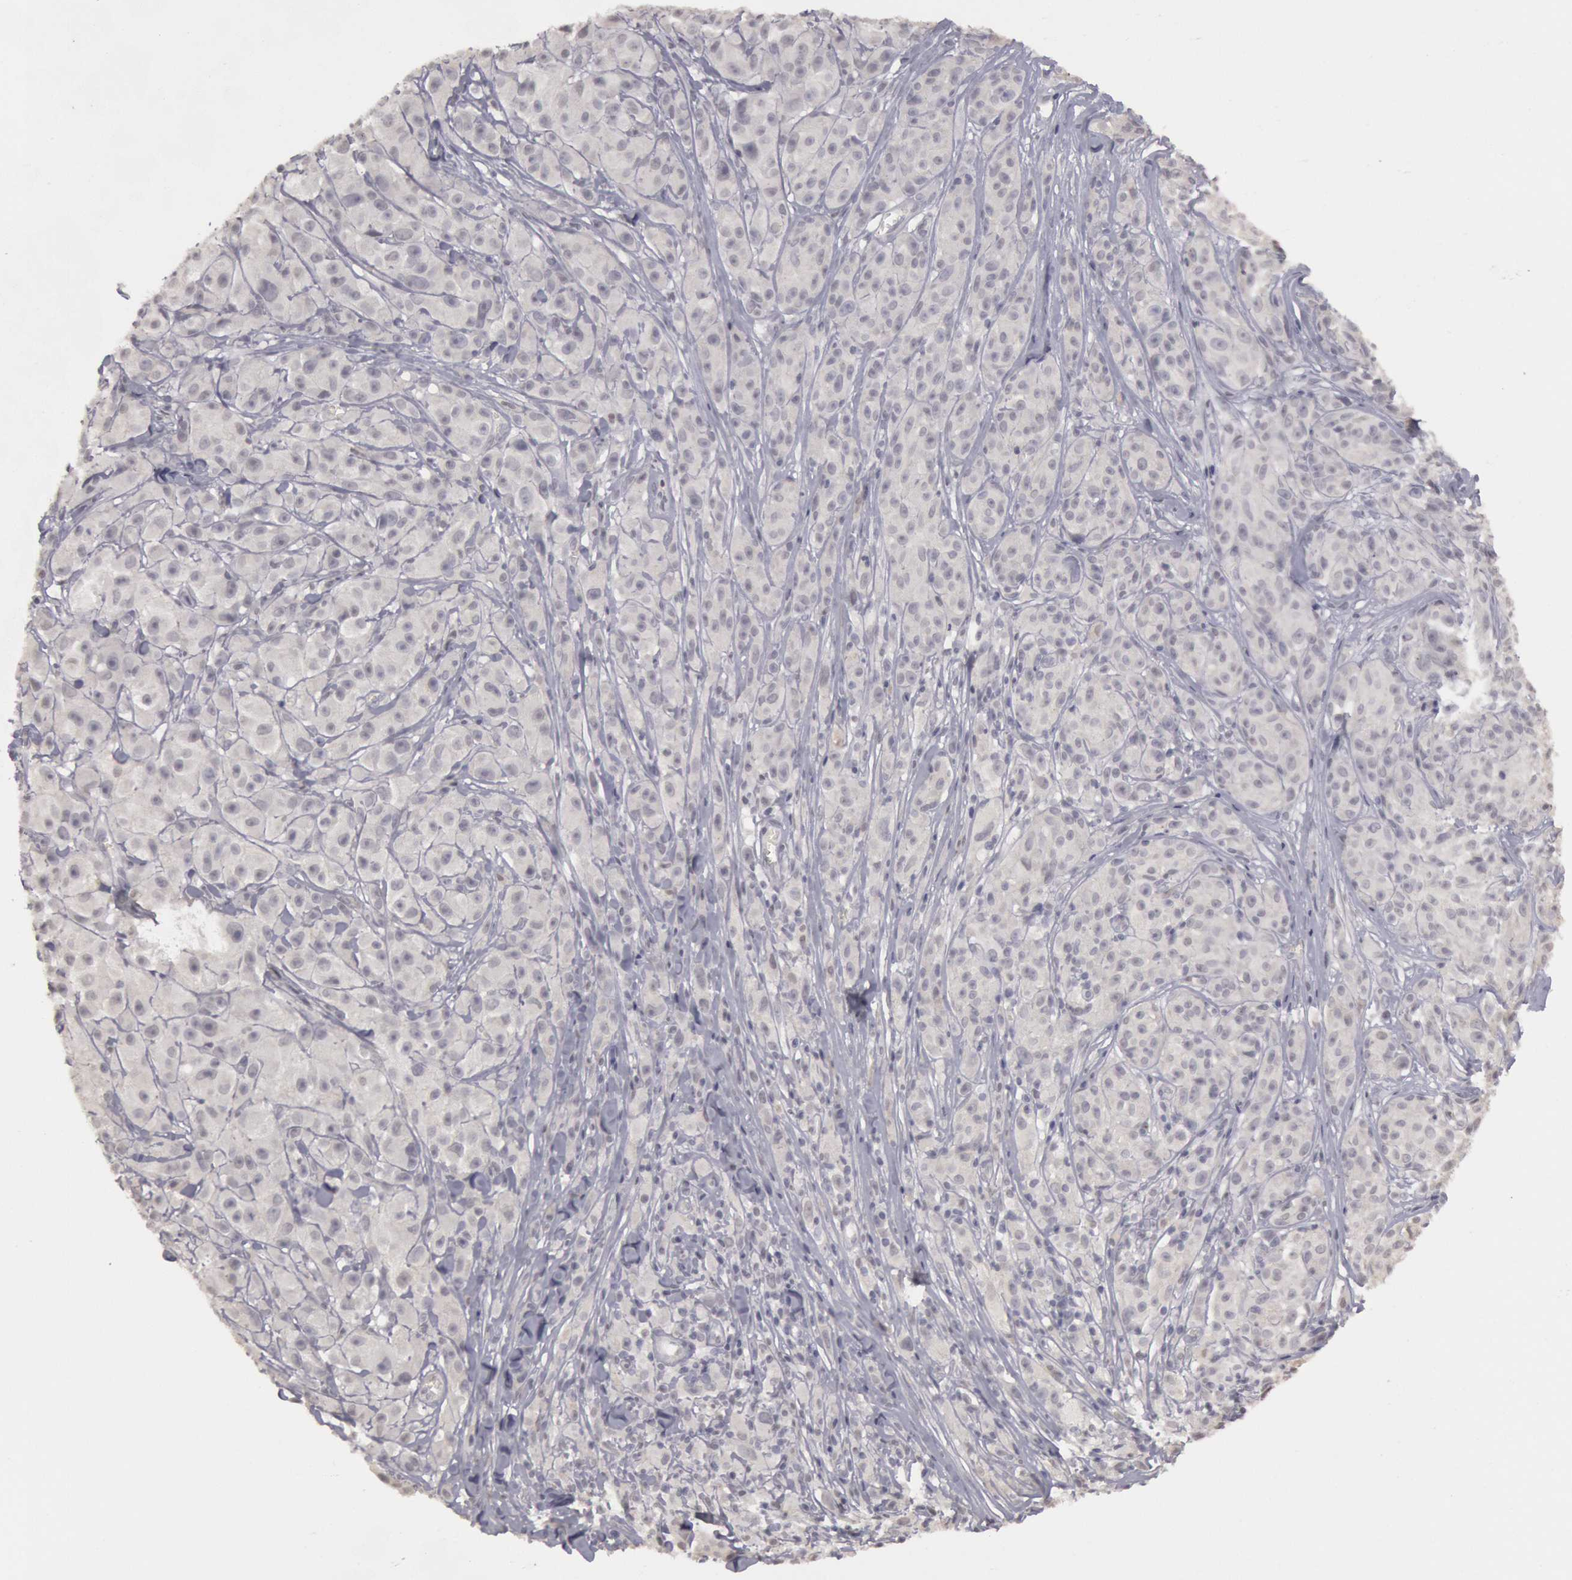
{"staining": {"intensity": "negative", "quantity": "none", "location": "none"}, "tissue": "melanoma", "cell_type": "Tumor cells", "image_type": "cancer", "snomed": [{"axis": "morphology", "description": "Malignant melanoma, NOS"}, {"axis": "topography", "description": "Skin"}], "caption": "The immunohistochemistry (IHC) histopathology image has no significant positivity in tumor cells of malignant melanoma tissue.", "gene": "RIMBP3C", "patient": {"sex": "male", "age": 56}}